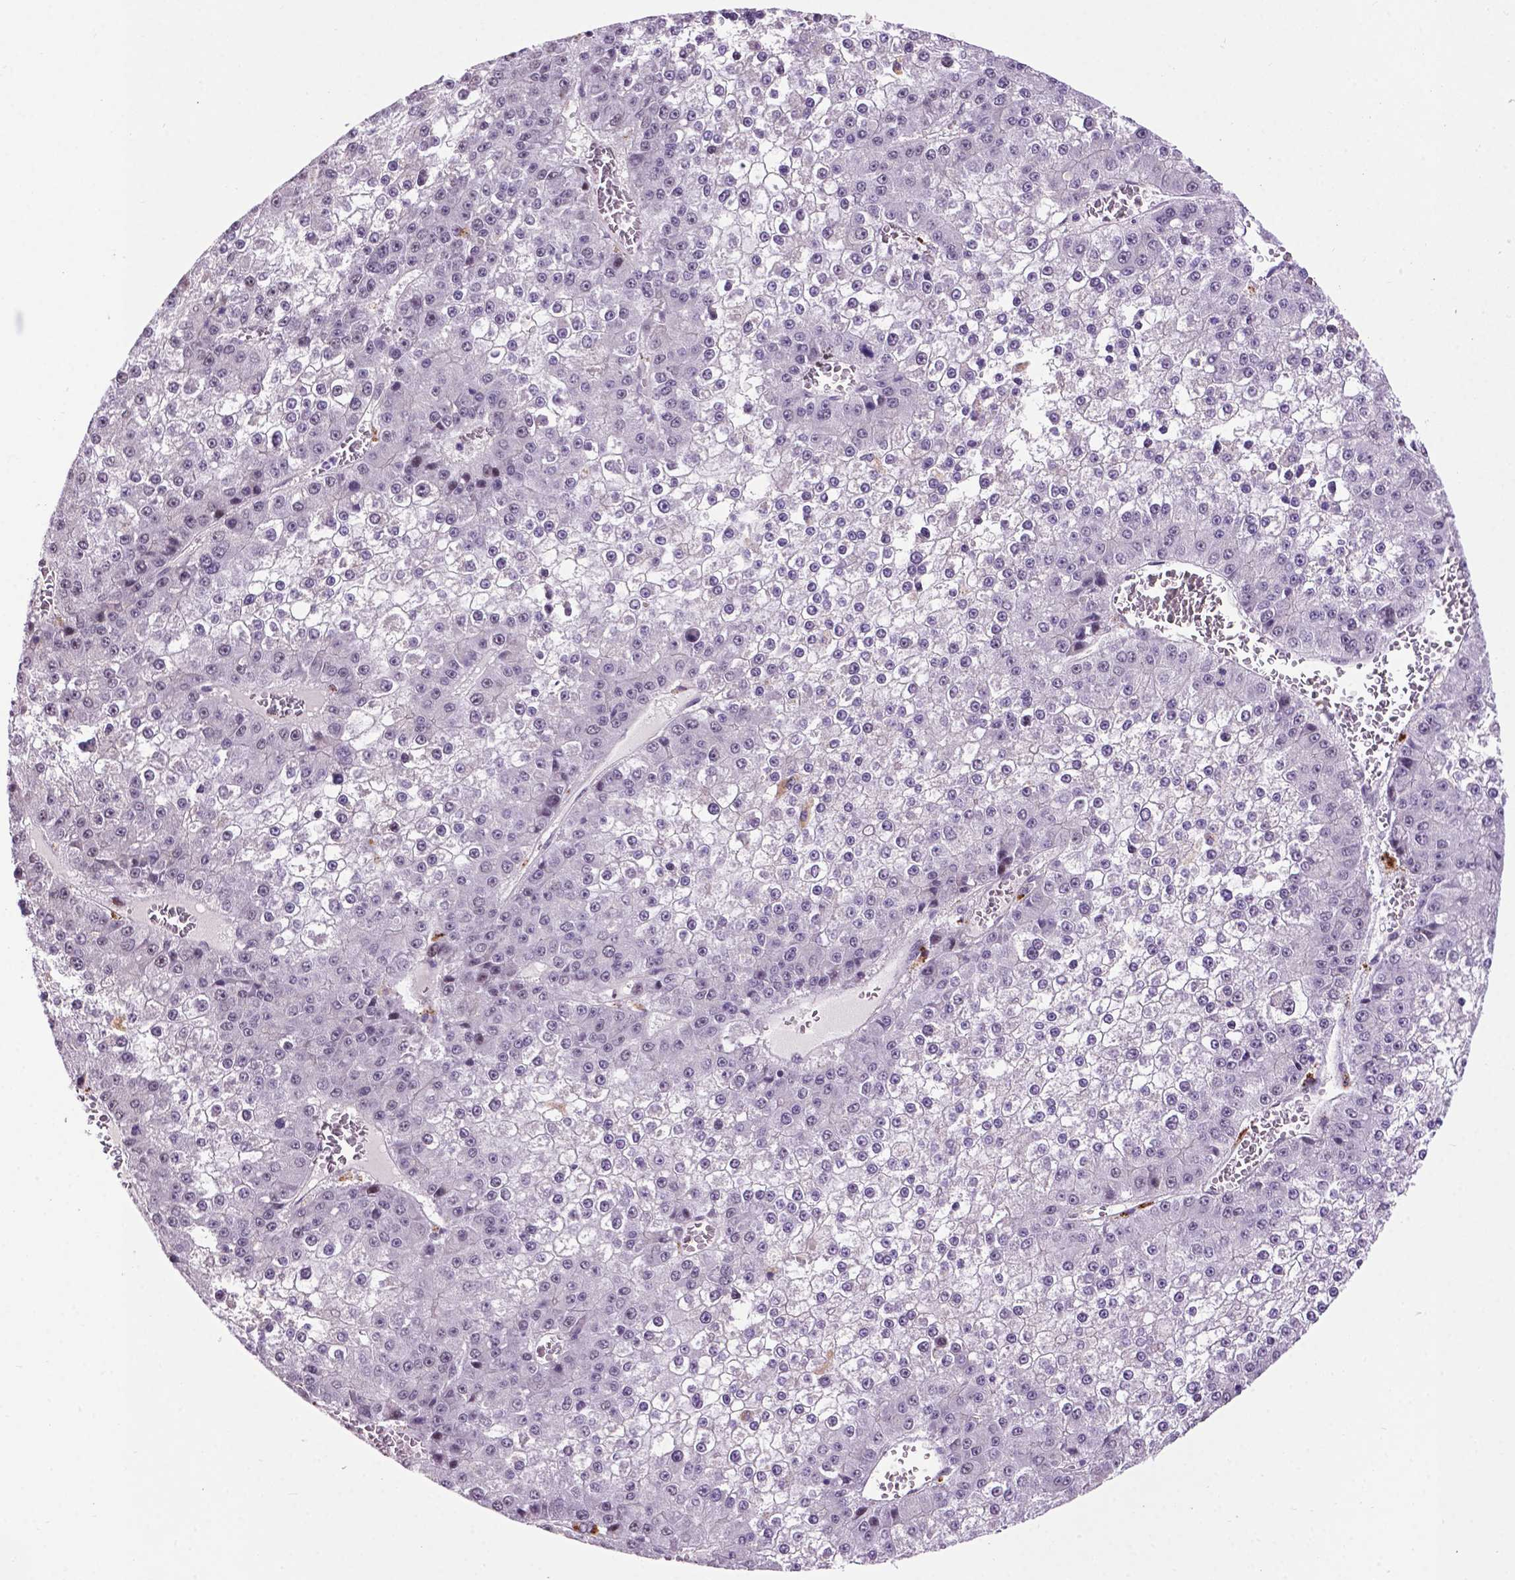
{"staining": {"intensity": "negative", "quantity": "none", "location": "none"}, "tissue": "liver cancer", "cell_type": "Tumor cells", "image_type": "cancer", "snomed": [{"axis": "morphology", "description": "Carcinoma, Hepatocellular, NOS"}, {"axis": "topography", "description": "Liver"}], "caption": "Hepatocellular carcinoma (liver) stained for a protein using IHC demonstrates no positivity tumor cells.", "gene": "SMAD3", "patient": {"sex": "female", "age": 73}}